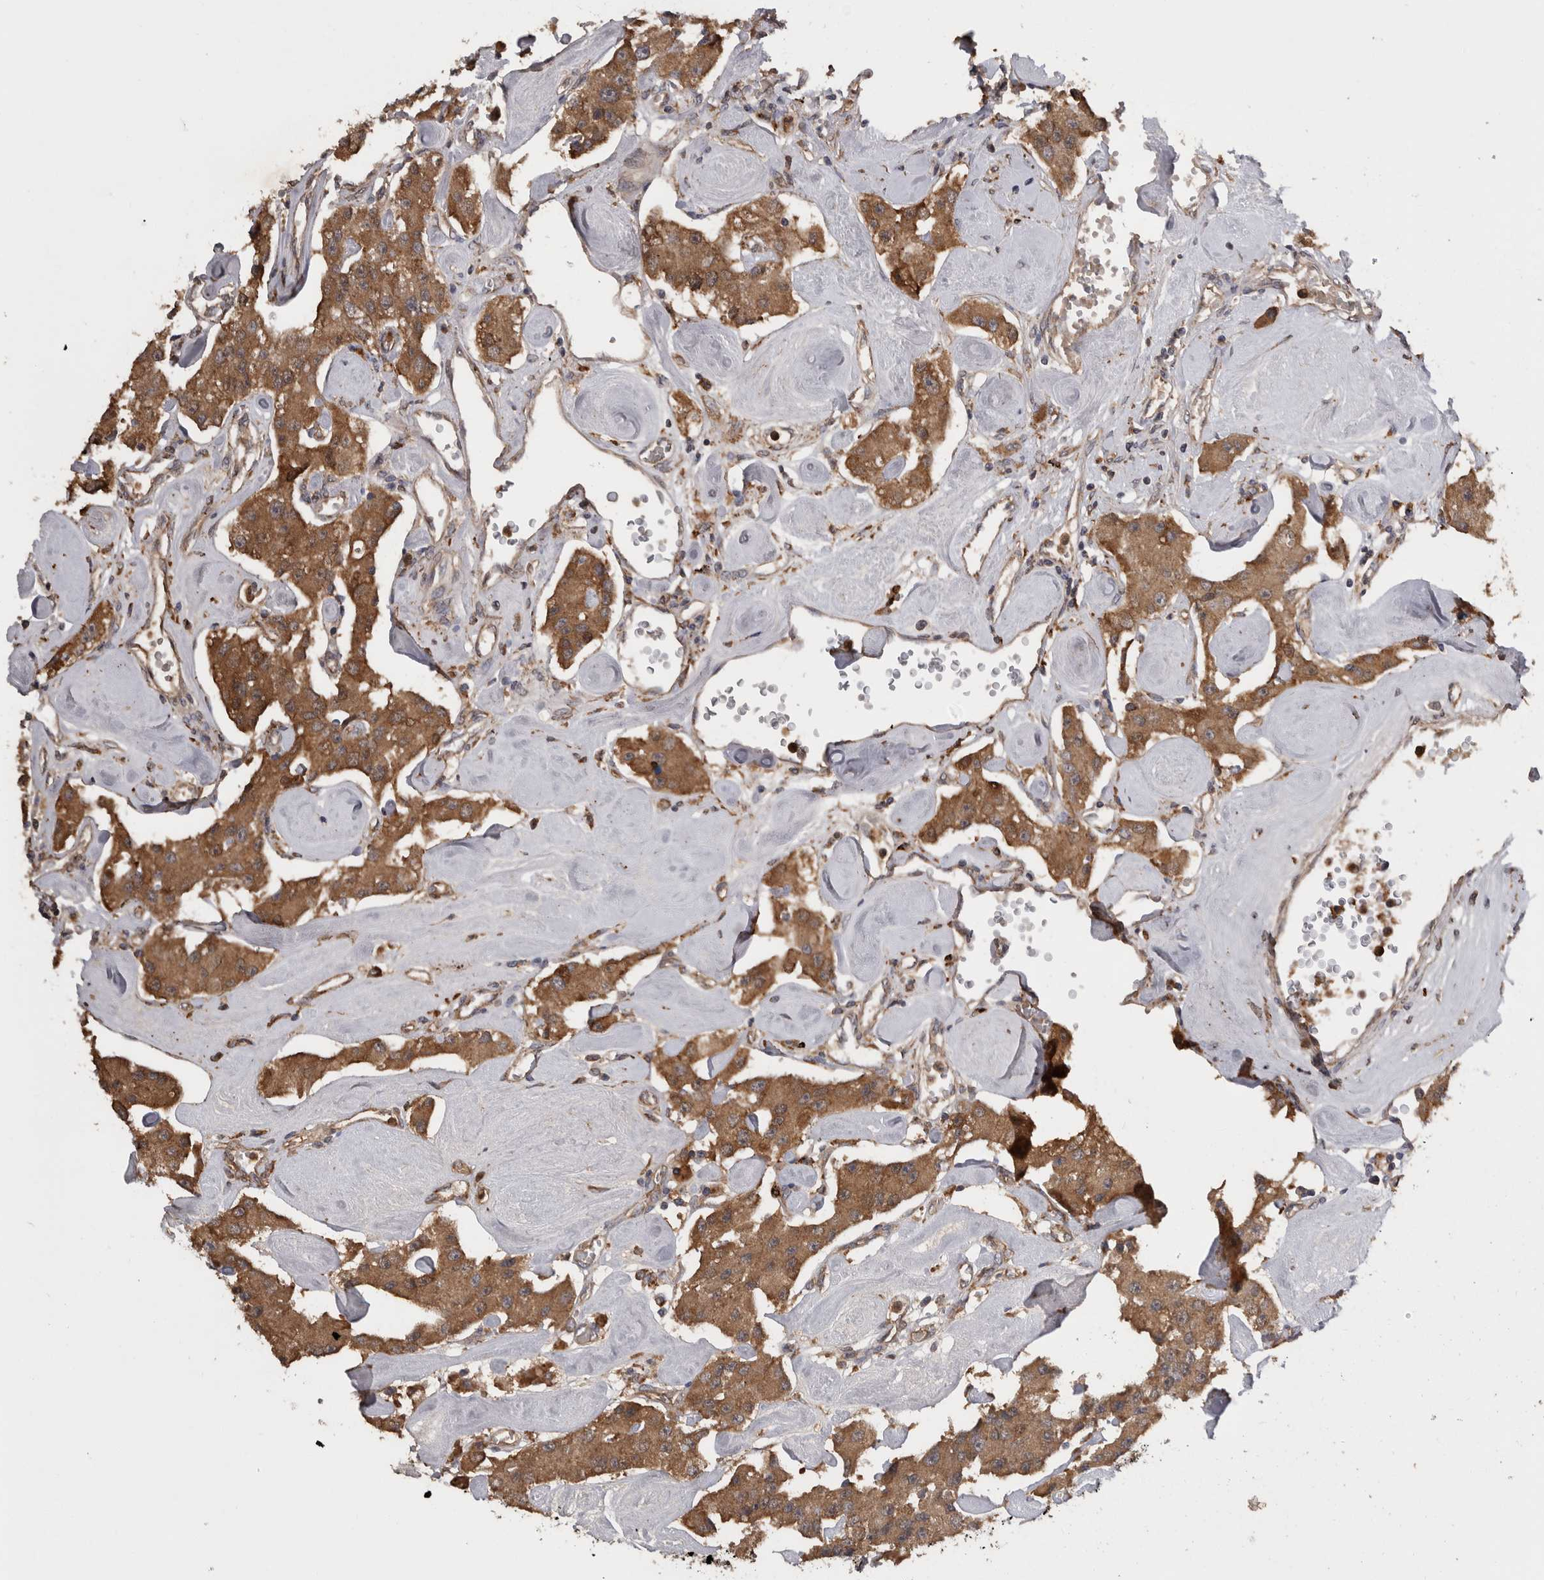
{"staining": {"intensity": "moderate", "quantity": ">75%", "location": "cytoplasmic/membranous"}, "tissue": "carcinoid", "cell_type": "Tumor cells", "image_type": "cancer", "snomed": [{"axis": "morphology", "description": "Carcinoid, malignant, NOS"}, {"axis": "topography", "description": "Pancreas"}], "caption": "Human malignant carcinoid stained with a brown dye reveals moderate cytoplasmic/membranous positive staining in about >75% of tumor cells.", "gene": "TMED7", "patient": {"sex": "male", "age": 41}}